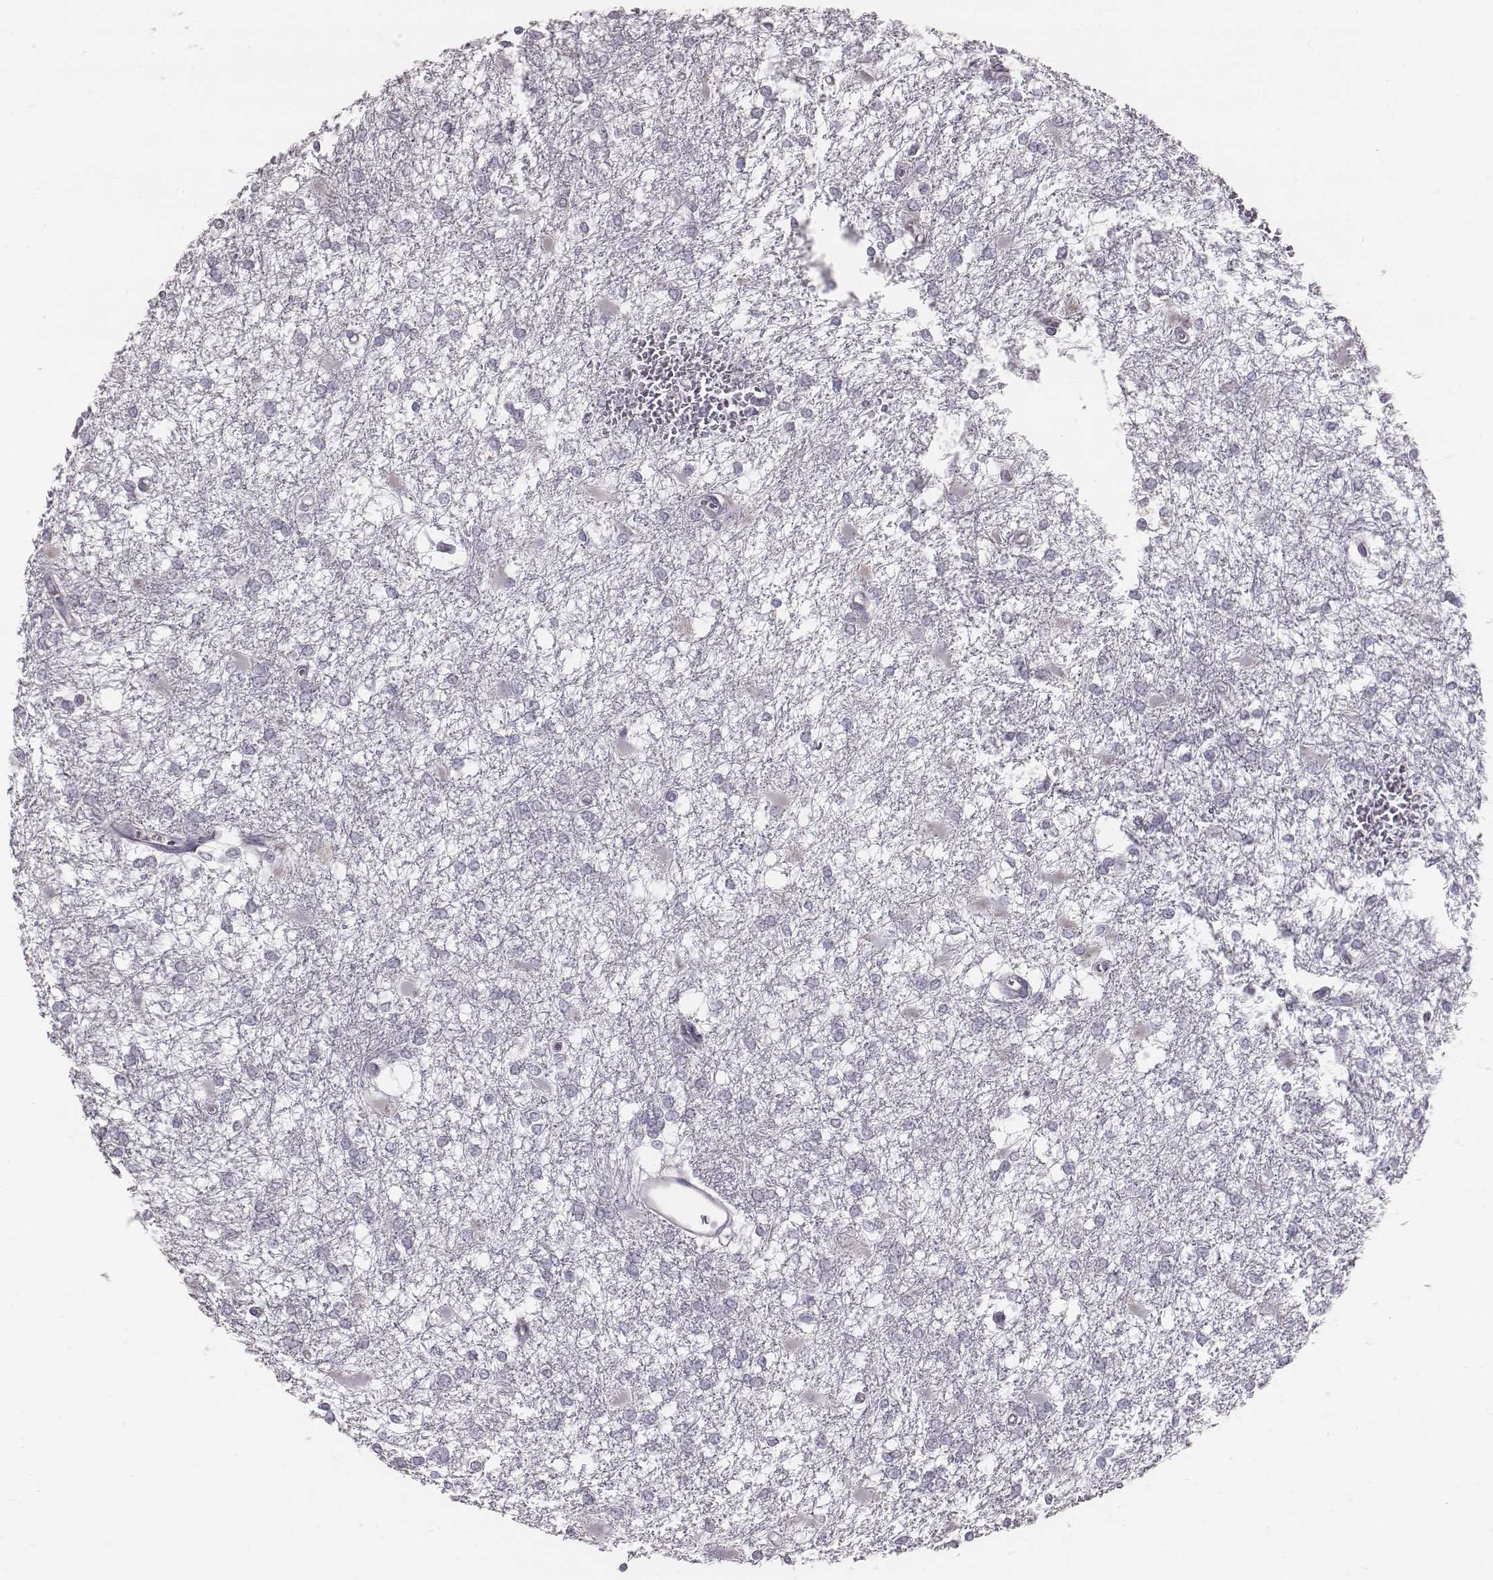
{"staining": {"intensity": "negative", "quantity": "none", "location": "none"}, "tissue": "glioma", "cell_type": "Tumor cells", "image_type": "cancer", "snomed": [{"axis": "morphology", "description": "Glioma, malignant, High grade"}, {"axis": "topography", "description": "Cerebral cortex"}], "caption": "Malignant high-grade glioma was stained to show a protein in brown. There is no significant expression in tumor cells.", "gene": "C6orf58", "patient": {"sex": "male", "age": 79}}